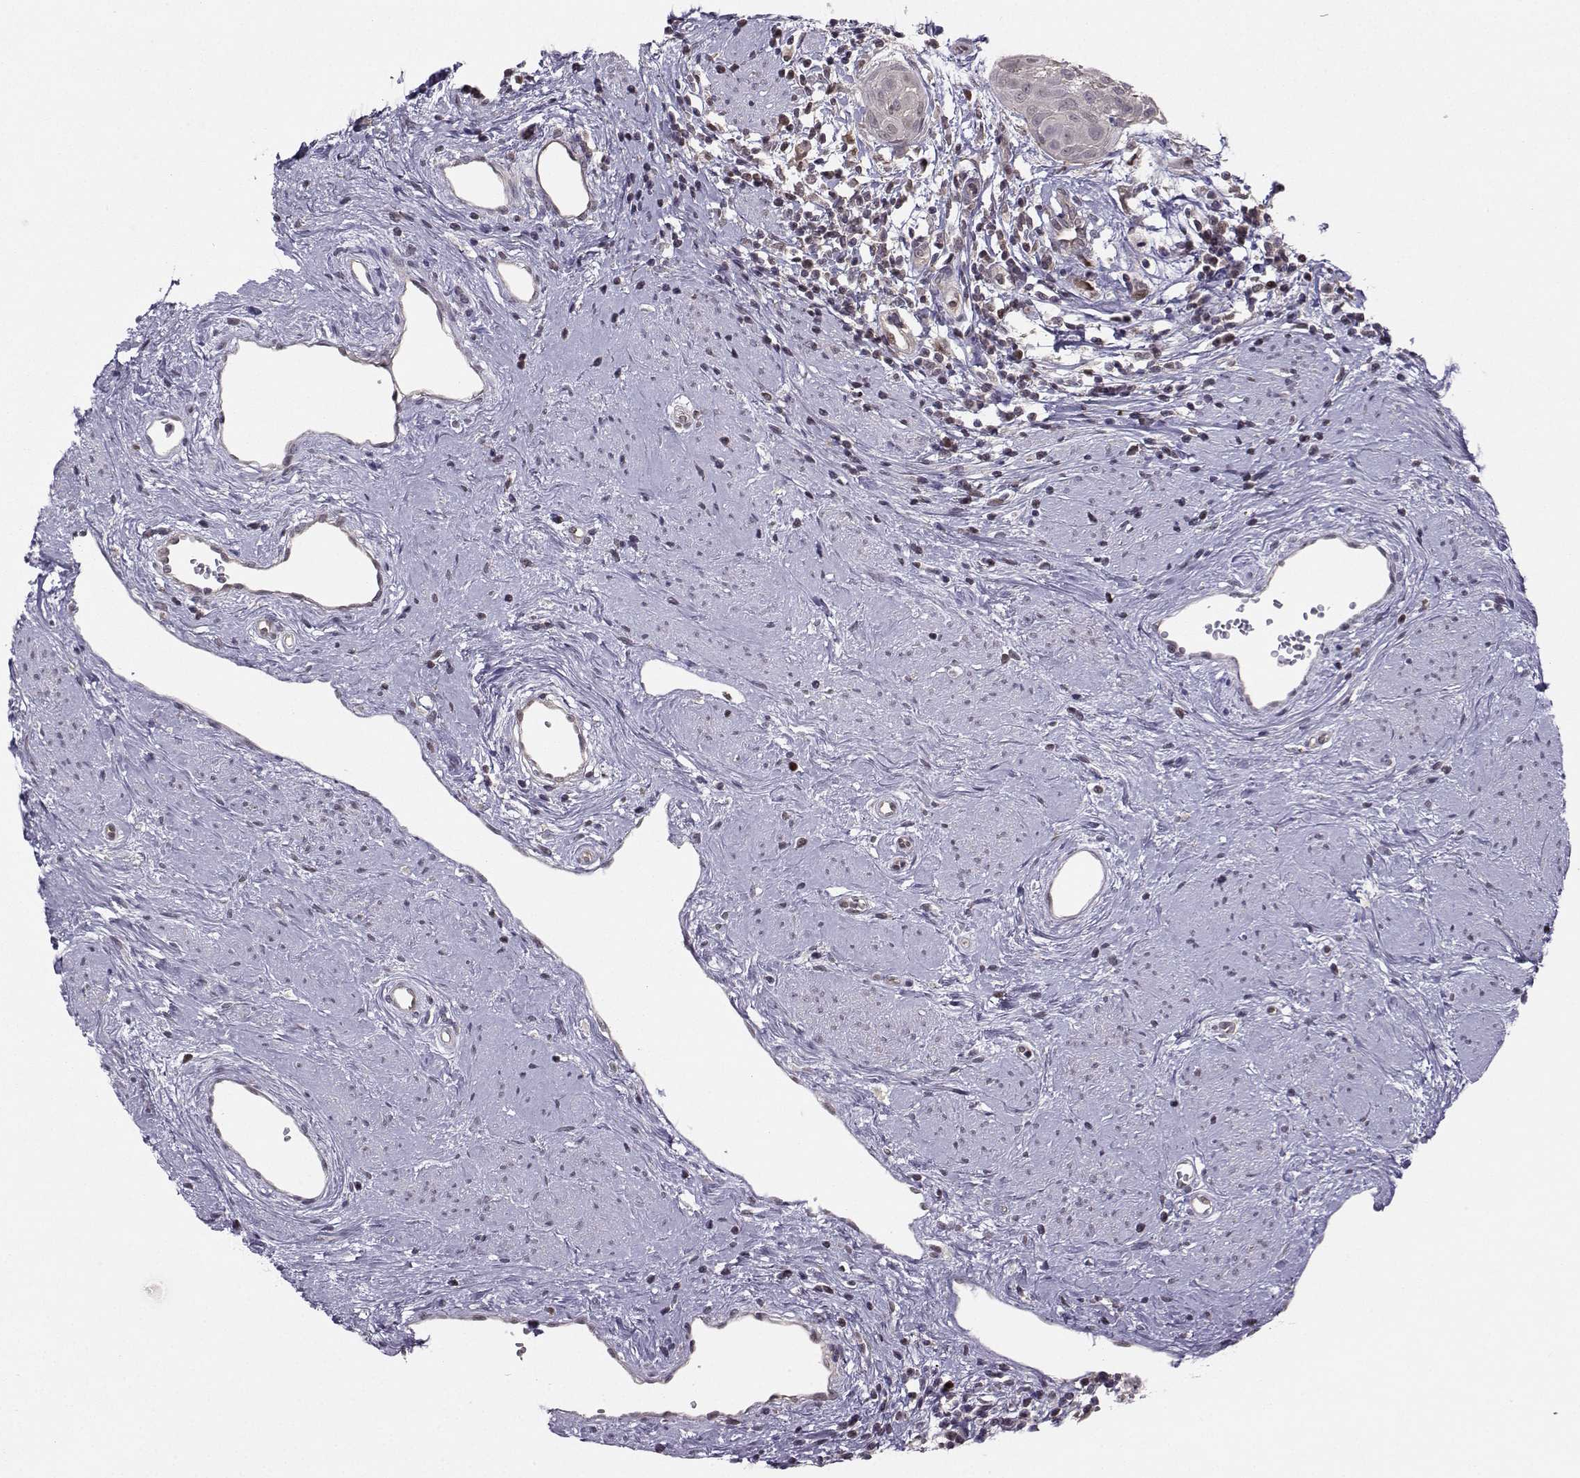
{"staining": {"intensity": "negative", "quantity": "none", "location": "none"}, "tissue": "cervical cancer", "cell_type": "Tumor cells", "image_type": "cancer", "snomed": [{"axis": "morphology", "description": "Squamous cell carcinoma, NOS"}, {"axis": "topography", "description": "Cervix"}], "caption": "A histopathology image of cervical squamous cell carcinoma stained for a protein demonstrates no brown staining in tumor cells.", "gene": "PKP2", "patient": {"sex": "female", "age": 39}}